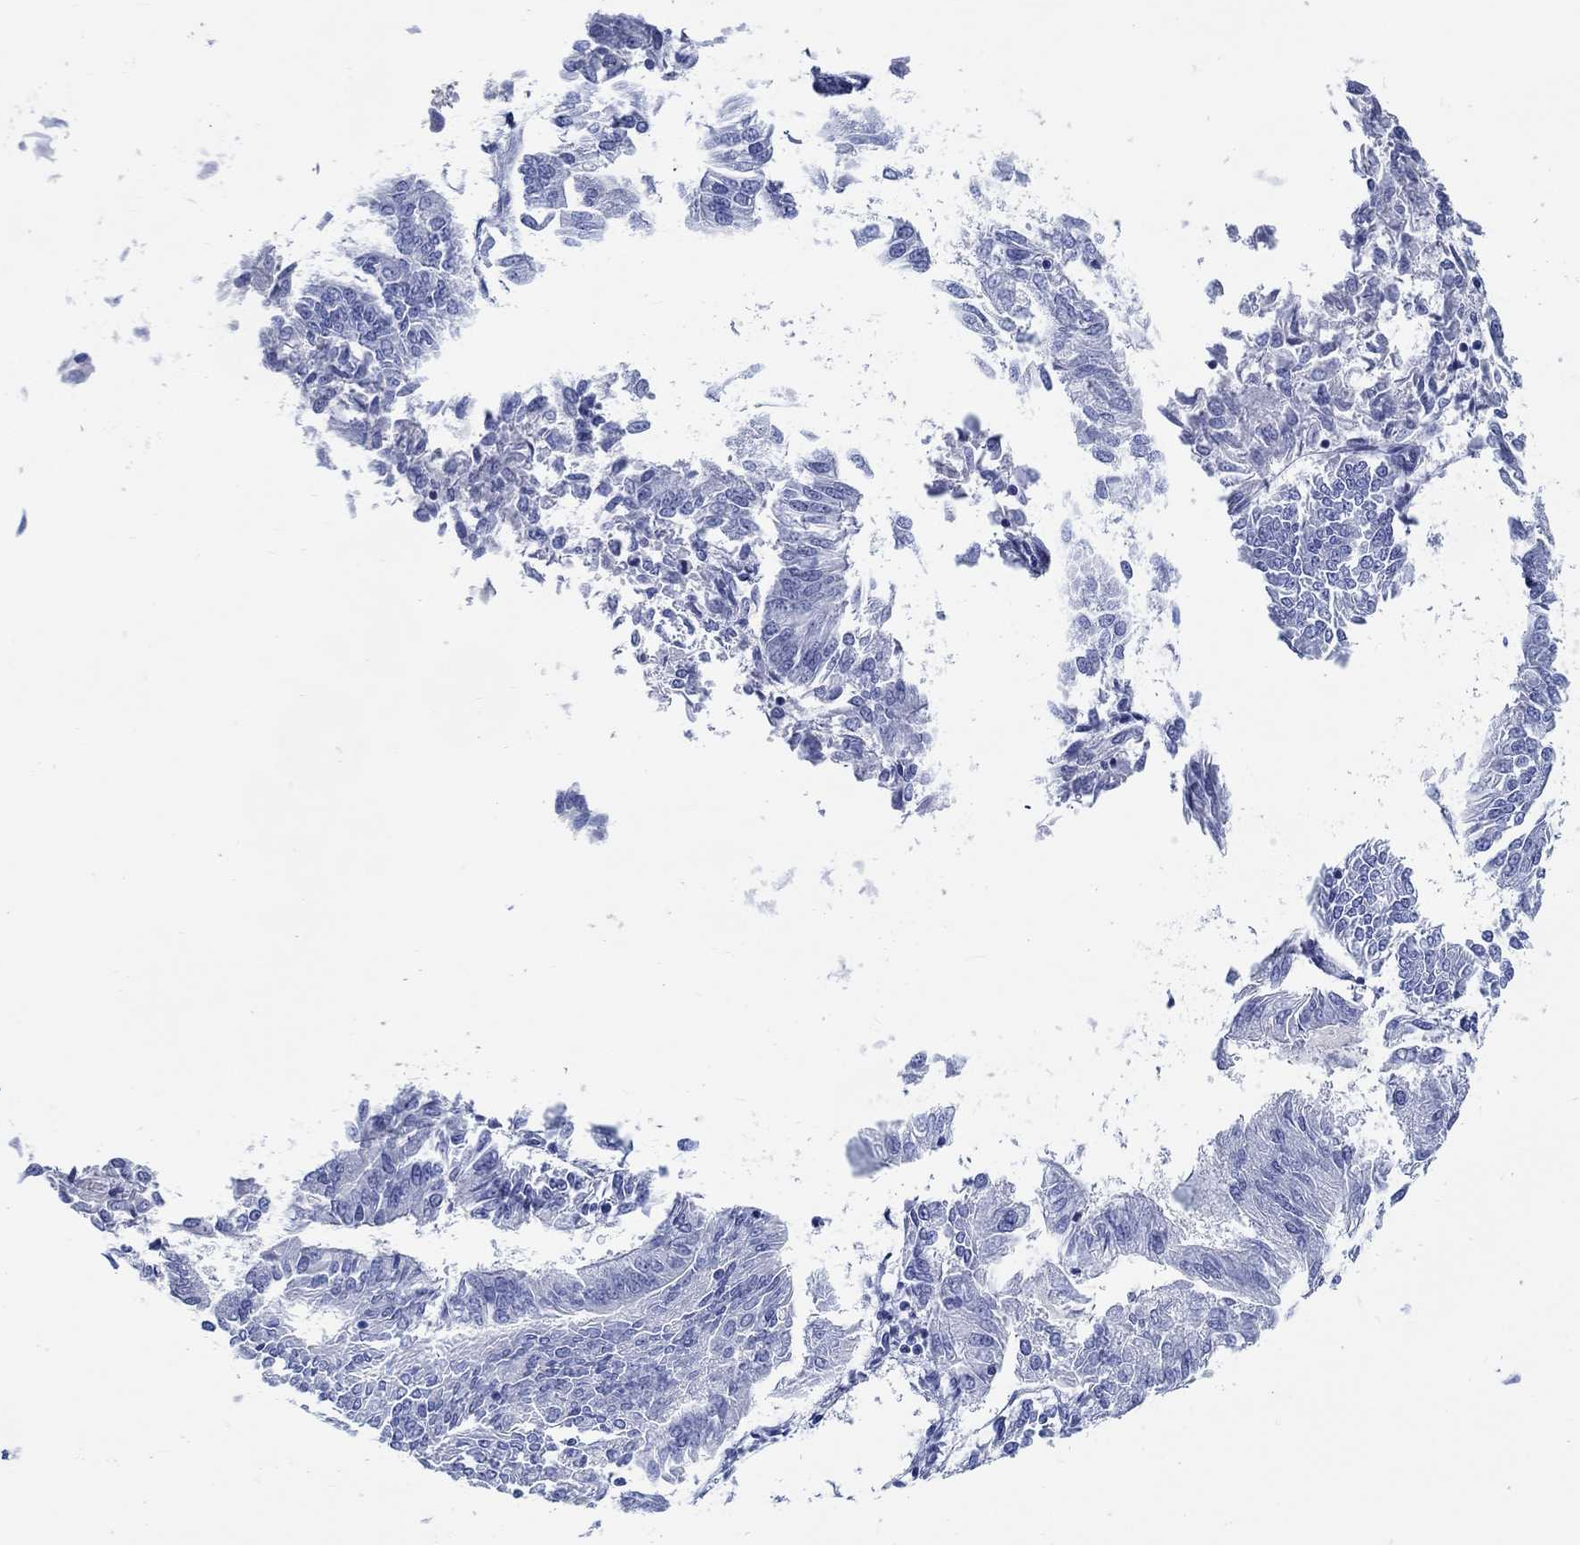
{"staining": {"intensity": "negative", "quantity": "none", "location": "none"}, "tissue": "endometrial cancer", "cell_type": "Tumor cells", "image_type": "cancer", "snomed": [{"axis": "morphology", "description": "Adenocarcinoma, NOS"}, {"axis": "topography", "description": "Endometrium"}], "caption": "Tumor cells are negative for protein expression in human endometrial adenocarcinoma.", "gene": "FBXO2", "patient": {"sex": "female", "age": 58}}